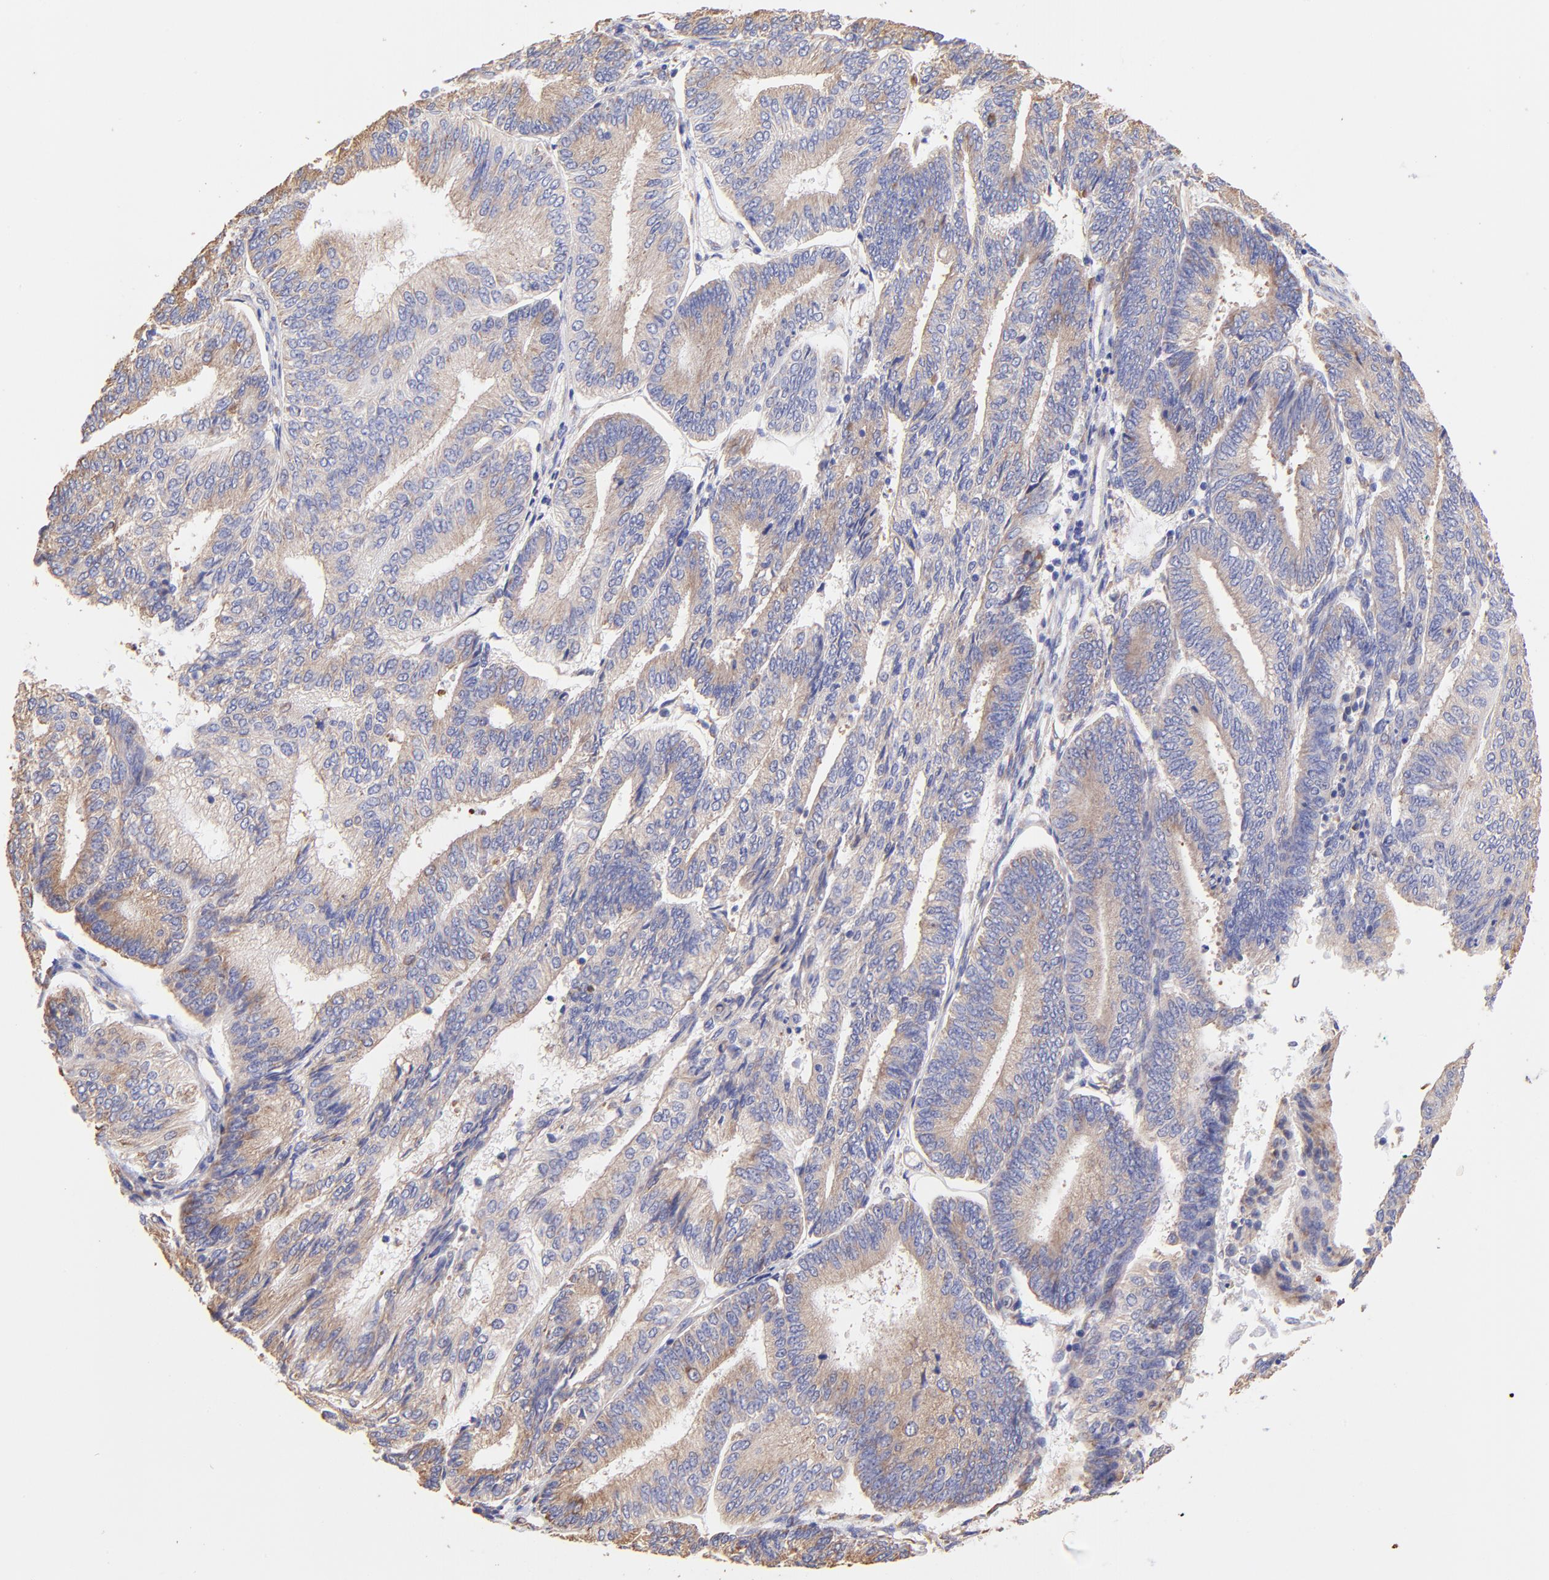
{"staining": {"intensity": "weak", "quantity": ">75%", "location": "cytoplasmic/membranous"}, "tissue": "endometrial cancer", "cell_type": "Tumor cells", "image_type": "cancer", "snomed": [{"axis": "morphology", "description": "Adenocarcinoma, NOS"}, {"axis": "topography", "description": "Endometrium"}], "caption": "An image showing weak cytoplasmic/membranous positivity in approximately >75% of tumor cells in adenocarcinoma (endometrial), as visualized by brown immunohistochemical staining.", "gene": "RPL30", "patient": {"sex": "female", "age": 55}}